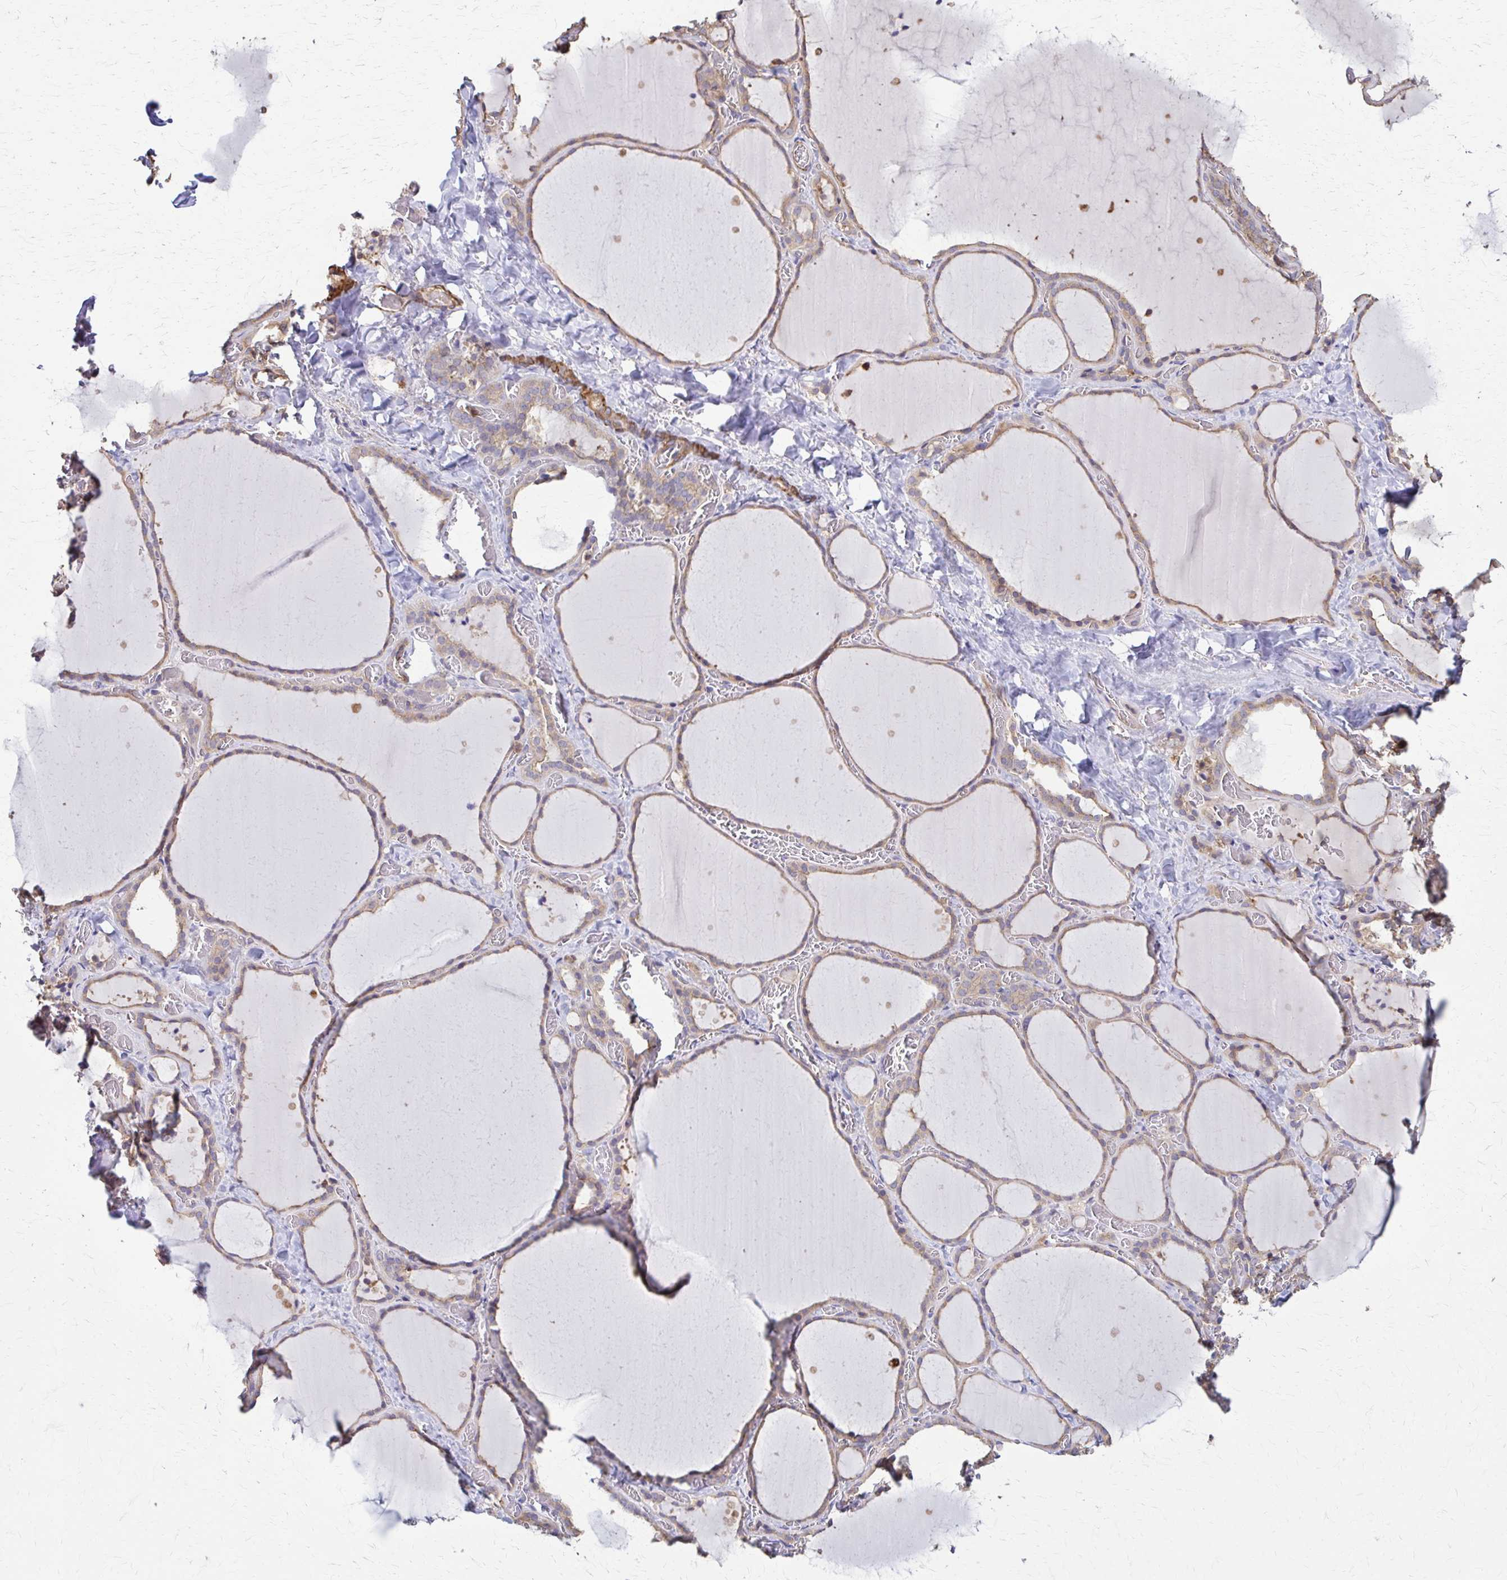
{"staining": {"intensity": "weak", "quantity": ">75%", "location": "cytoplasmic/membranous"}, "tissue": "thyroid gland", "cell_type": "Glandular cells", "image_type": "normal", "snomed": [{"axis": "morphology", "description": "Normal tissue, NOS"}, {"axis": "topography", "description": "Thyroid gland"}], "caption": "This image reveals immunohistochemistry staining of unremarkable human thyroid gland, with low weak cytoplasmic/membranous positivity in about >75% of glandular cells.", "gene": "DSP", "patient": {"sex": "female", "age": 36}}